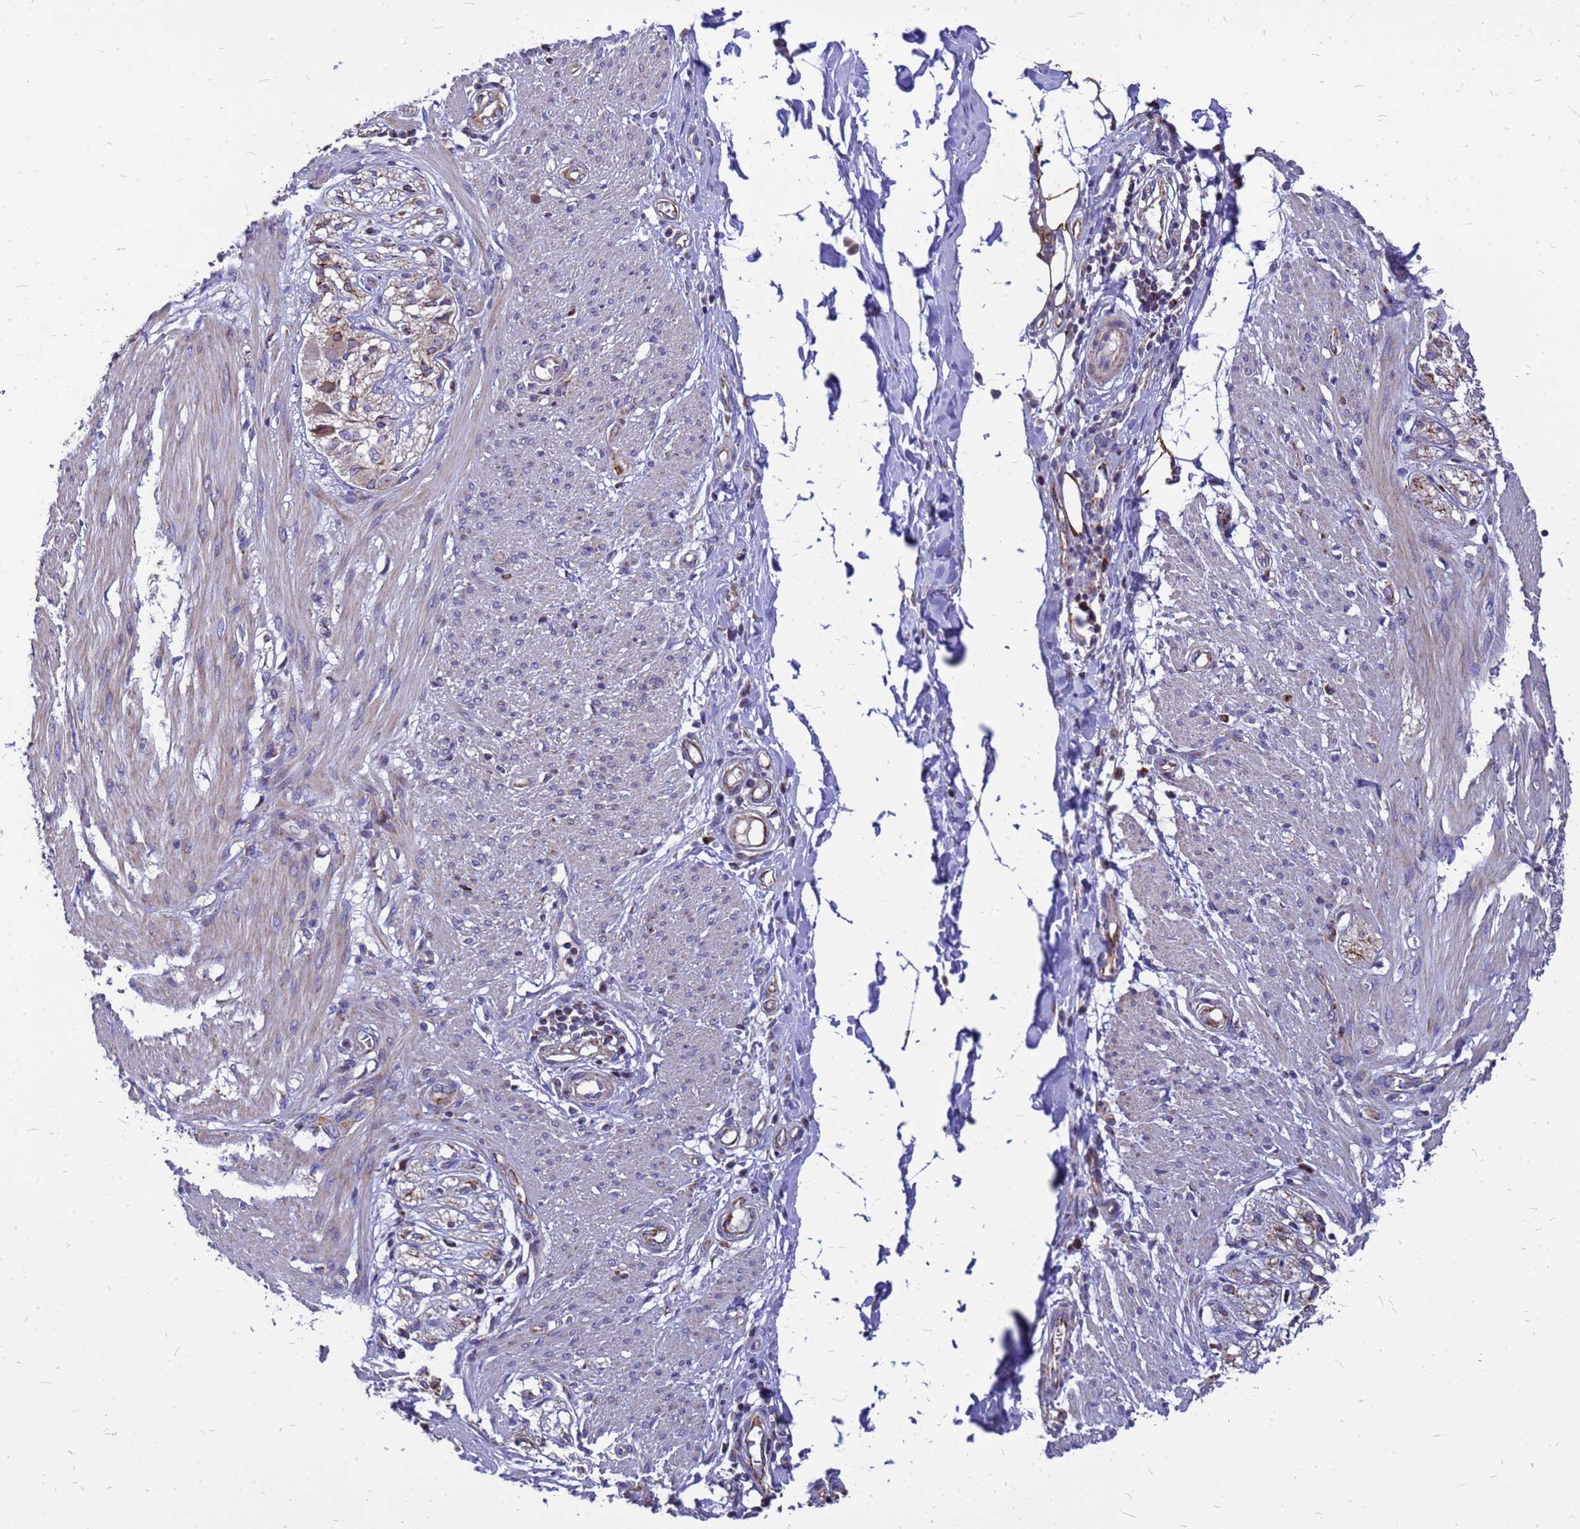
{"staining": {"intensity": "weak", "quantity": "25%-75%", "location": "cytoplasmic/membranous"}, "tissue": "smooth muscle", "cell_type": "Smooth muscle cells", "image_type": "normal", "snomed": [{"axis": "morphology", "description": "Normal tissue, NOS"}, {"axis": "morphology", "description": "Adenocarcinoma, NOS"}, {"axis": "topography", "description": "Colon"}, {"axis": "topography", "description": "Peripheral nerve tissue"}], "caption": "Smooth muscle cells reveal low levels of weak cytoplasmic/membranous expression in approximately 25%-75% of cells in normal smooth muscle.", "gene": "CMC4", "patient": {"sex": "male", "age": 14}}